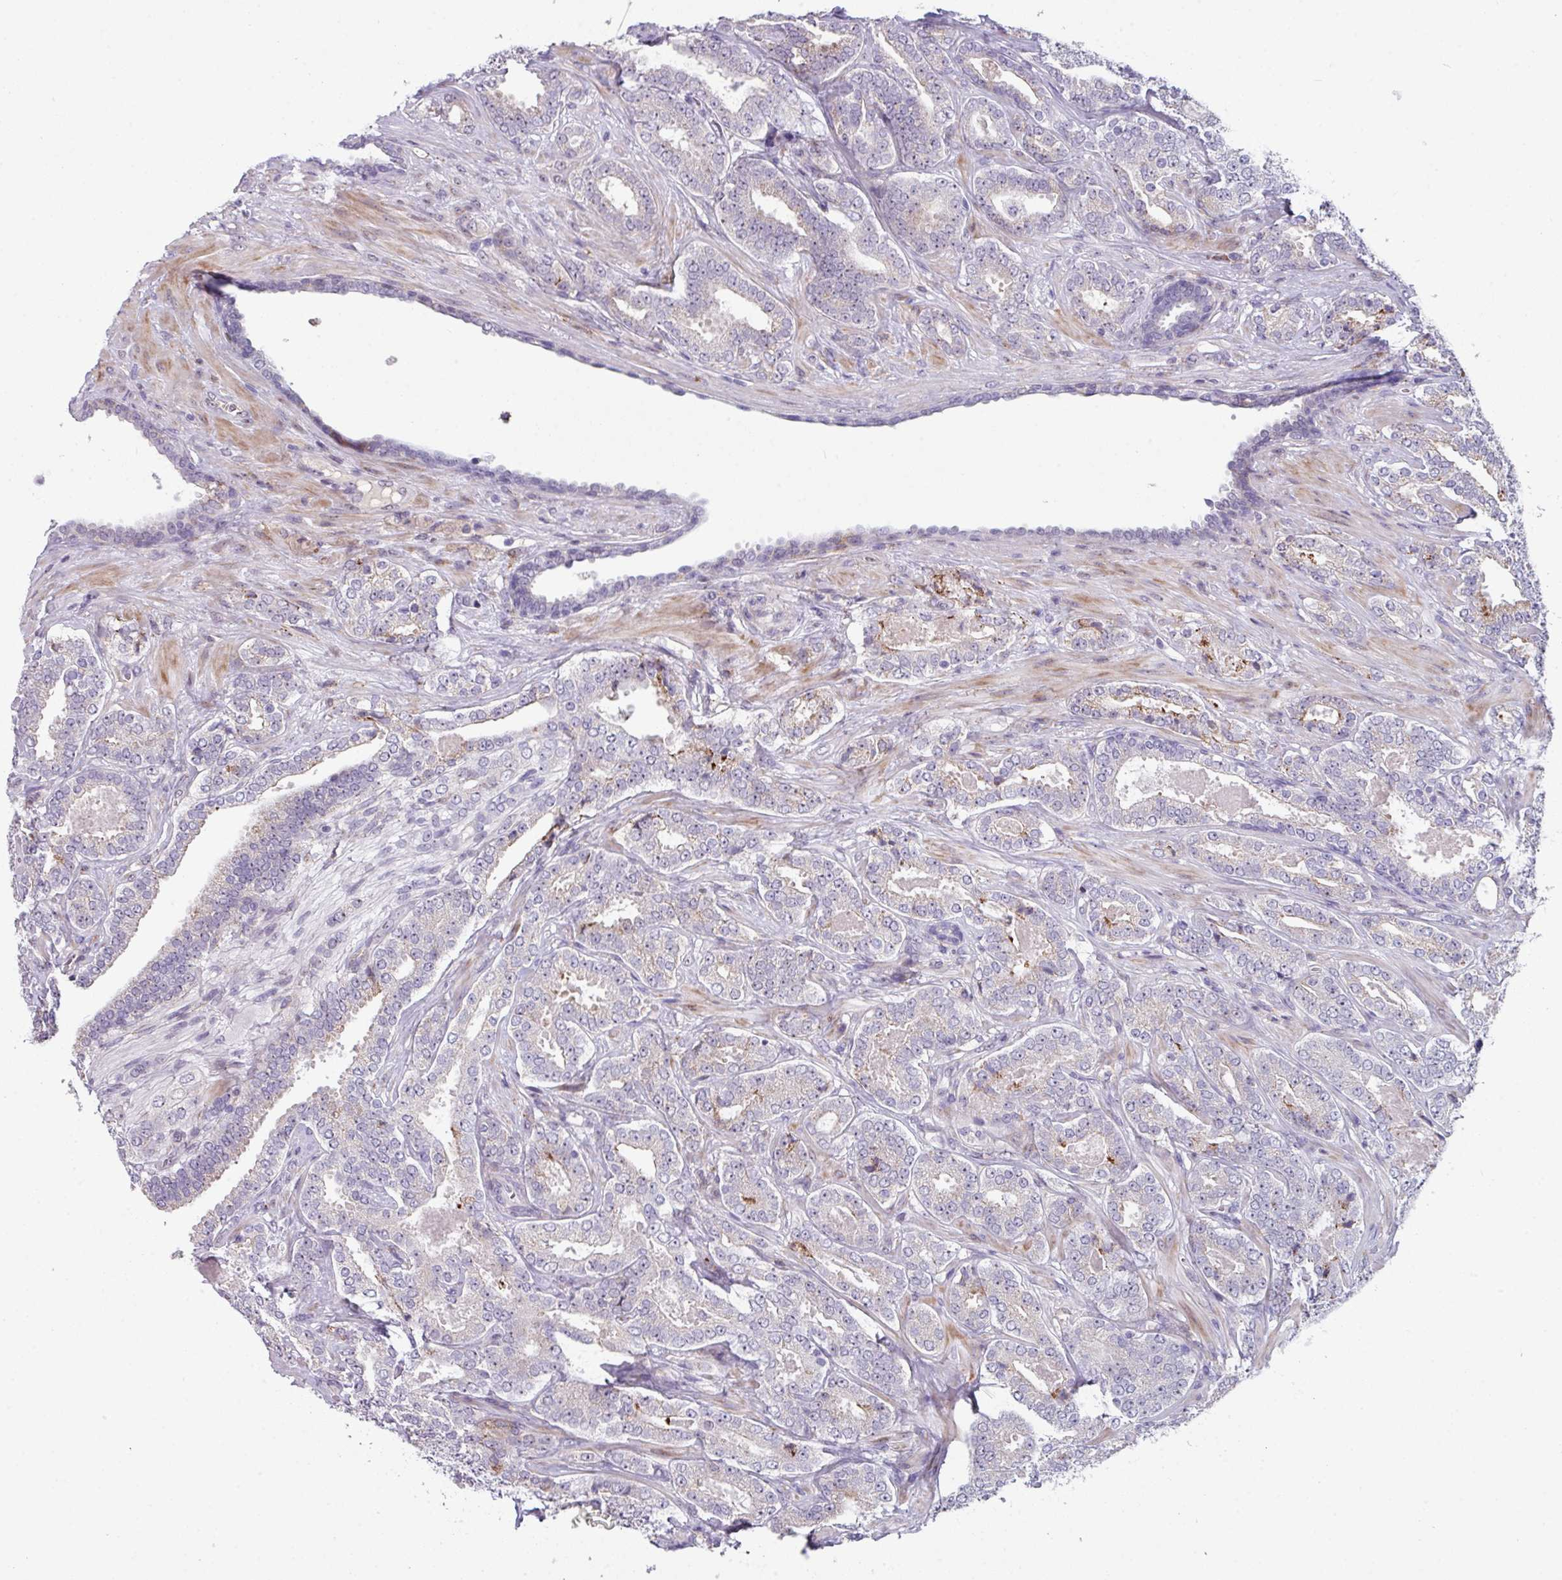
{"staining": {"intensity": "weak", "quantity": "<25%", "location": "cytoplasmic/membranous"}, "tissue": "prostate cancer", "cell_type": "Tumor cells", "image_type": "cancer", "snomed": [{"axis": "morphology", "description": "Adenocarcinoma, High grade"}, {"axis": "topography", "description": "Prostate"}], "caption": "Tumor cells are negative for brown protein staining in prostate high-grade adenocarcinoma.", "gene": "BMS1", "patient": {"sex": "male", "age": 65}}